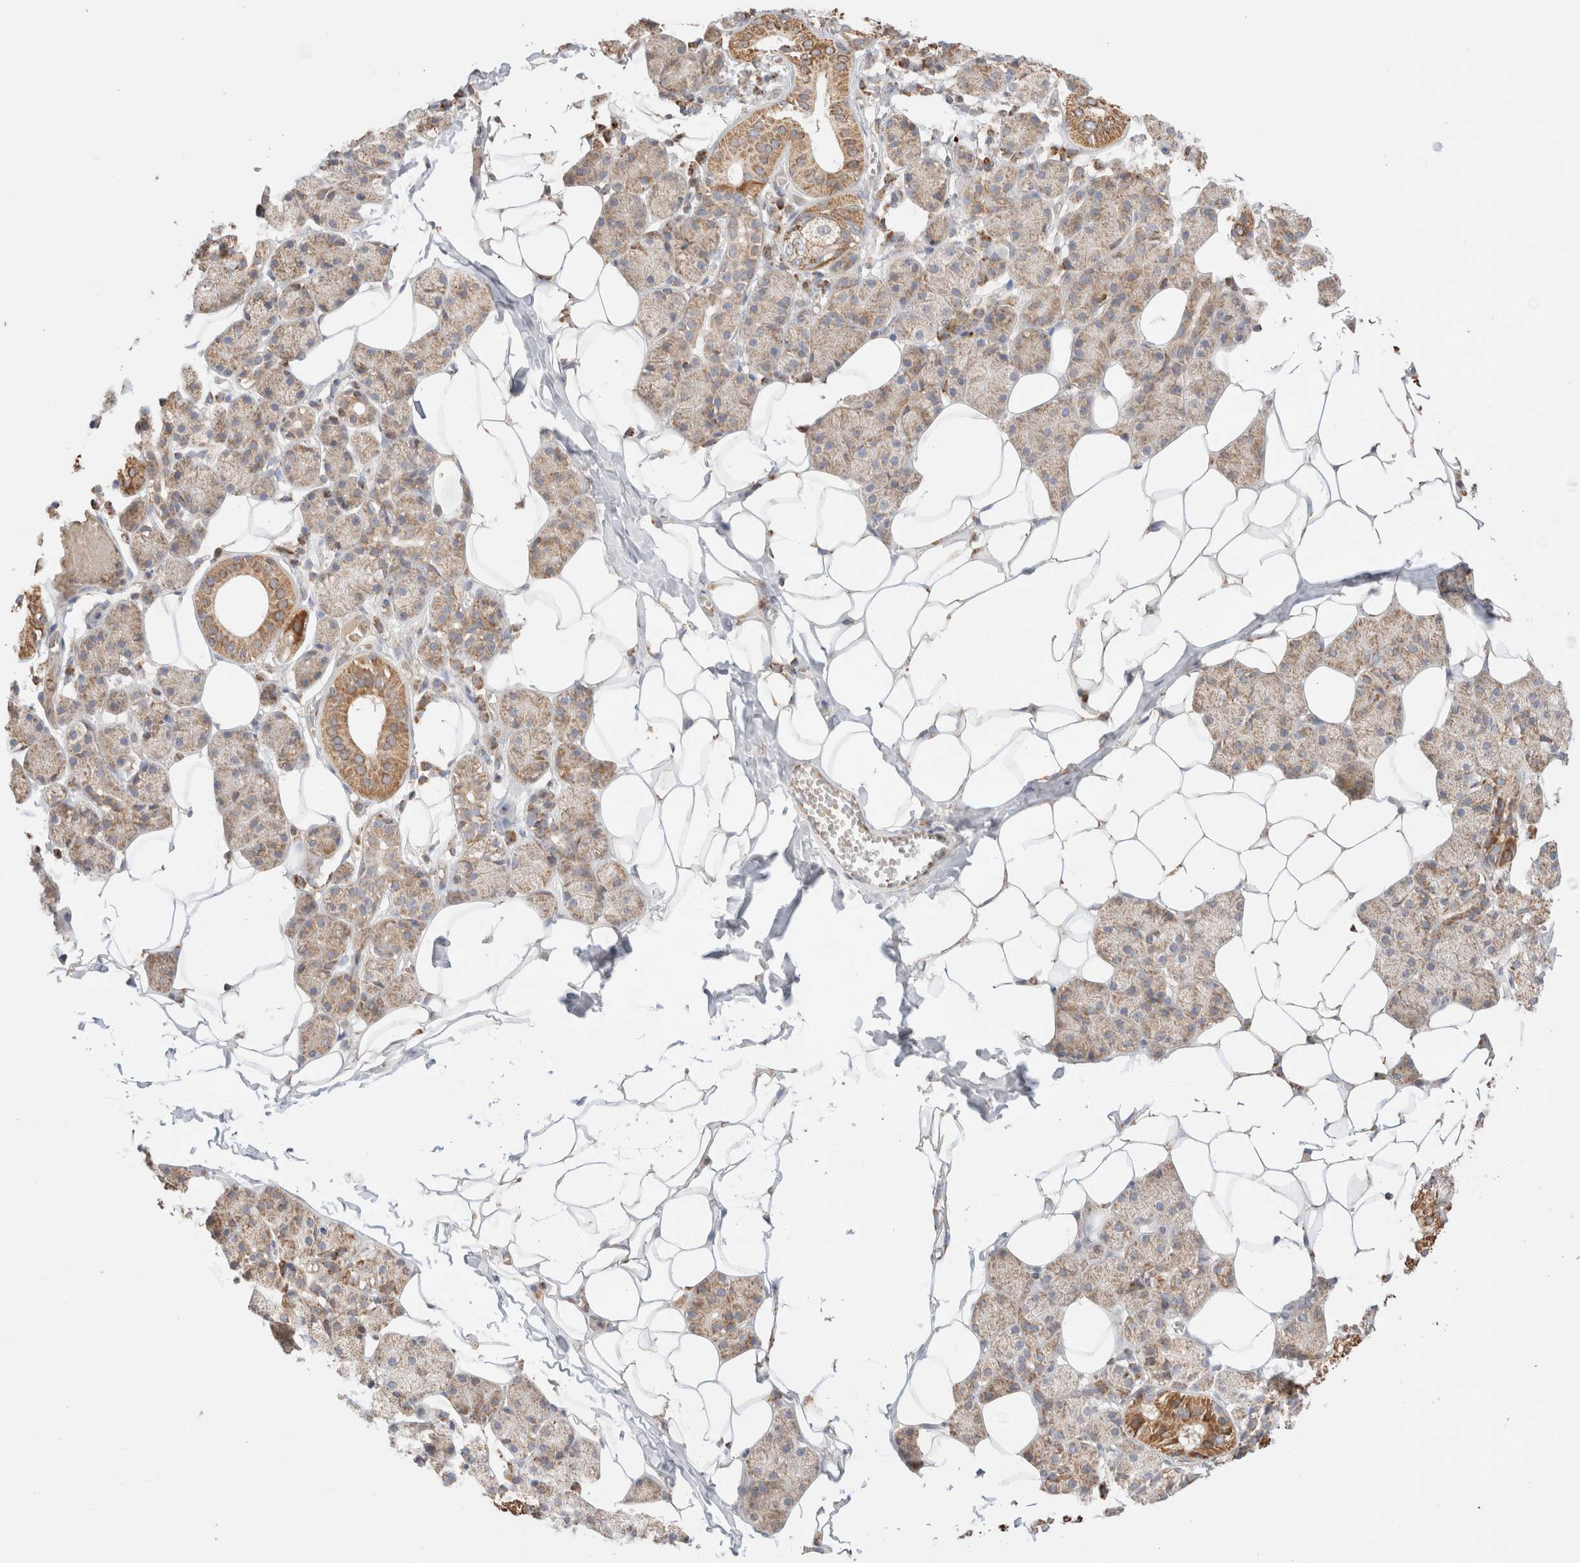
{"staining": {"intensity": "moderate", "quantity": "<25%", "location": "cytoplasmic/membranous"}, "tissue": "salivary gland", "cell_type": "Glandular cells", "image_type": "normal", "snomed": [{"axis": "morphology", "description": "Normal tissue, NOS"}, {"axis": "topography", "description": "Salivary gland"}], "caption": "Human salivary gland stained with a brown dye shows moderate cytoplasmic/membranous positive staining in about <25% of glandular cells.", "gene": "TMPPE", "patient": {"sex": "female", "age": 33}}